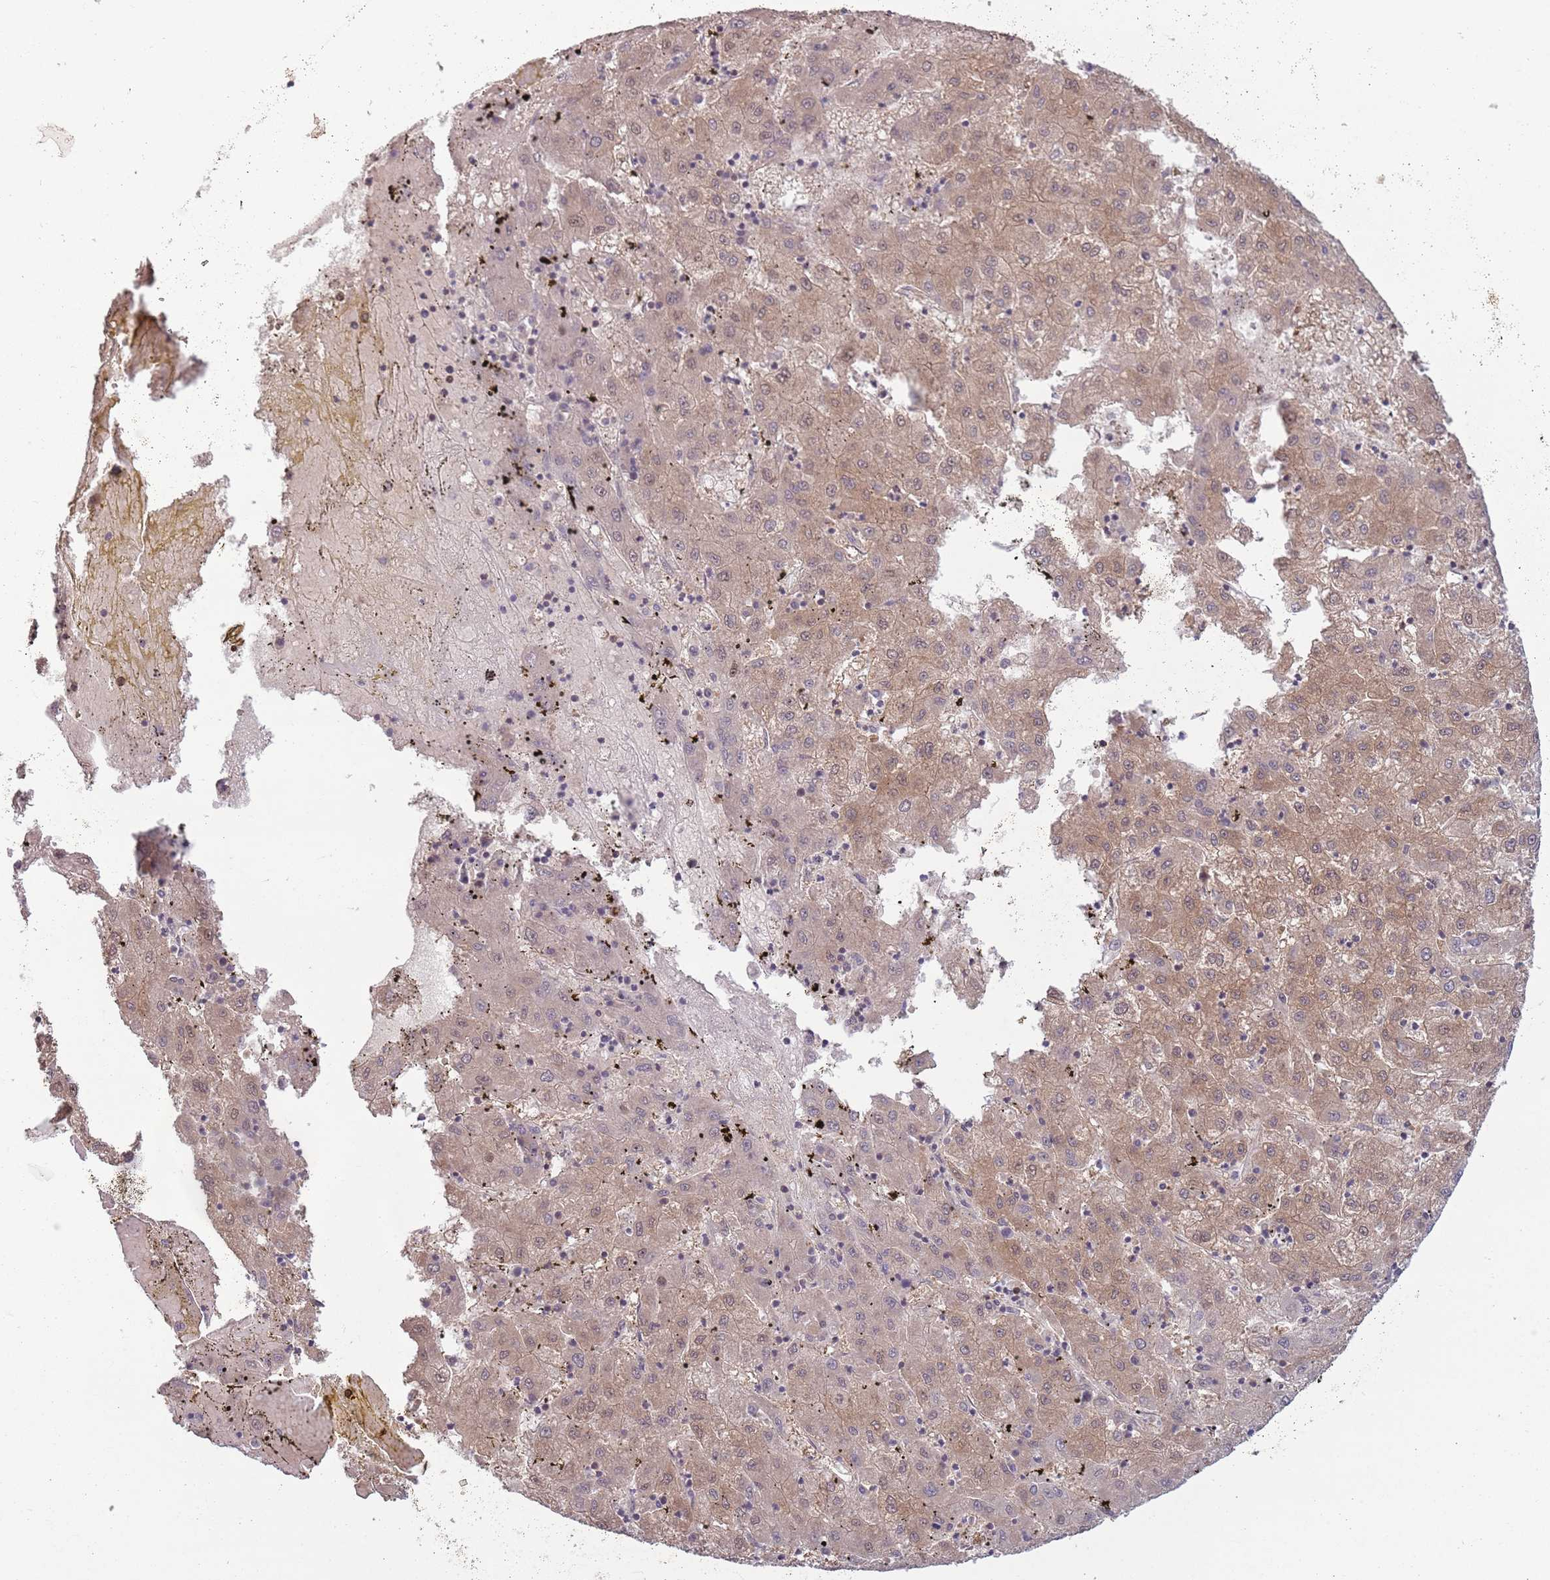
{"staining": {"intensity": "moderate", "quantity": "25%-75%", "location": "cytoplasmic/membranous,nuclear"}, "tissue": "liver cancer", "cell_type": "Tumor cells", "image_type": "cancer", "snomed": [{"axis": "morphology", "description": "Carcinoma, Hepatocellular, NOS"}, {"axis": "topography", "description": "Liver"}], "caption": "An IHC photomicrograph of tumor tissue is shown. Protein staining in brown labels moderate cytoplasmic/membranous and nuclear positivity in liver hepatocellular carcinoma within tumor cells. (Stains: DAB in brown, nuclei in blue, Microscopy: brightfield microscopy at high magnification).", "gene": "CCDC154", "patient": {"sex": "male", "age": 72}}